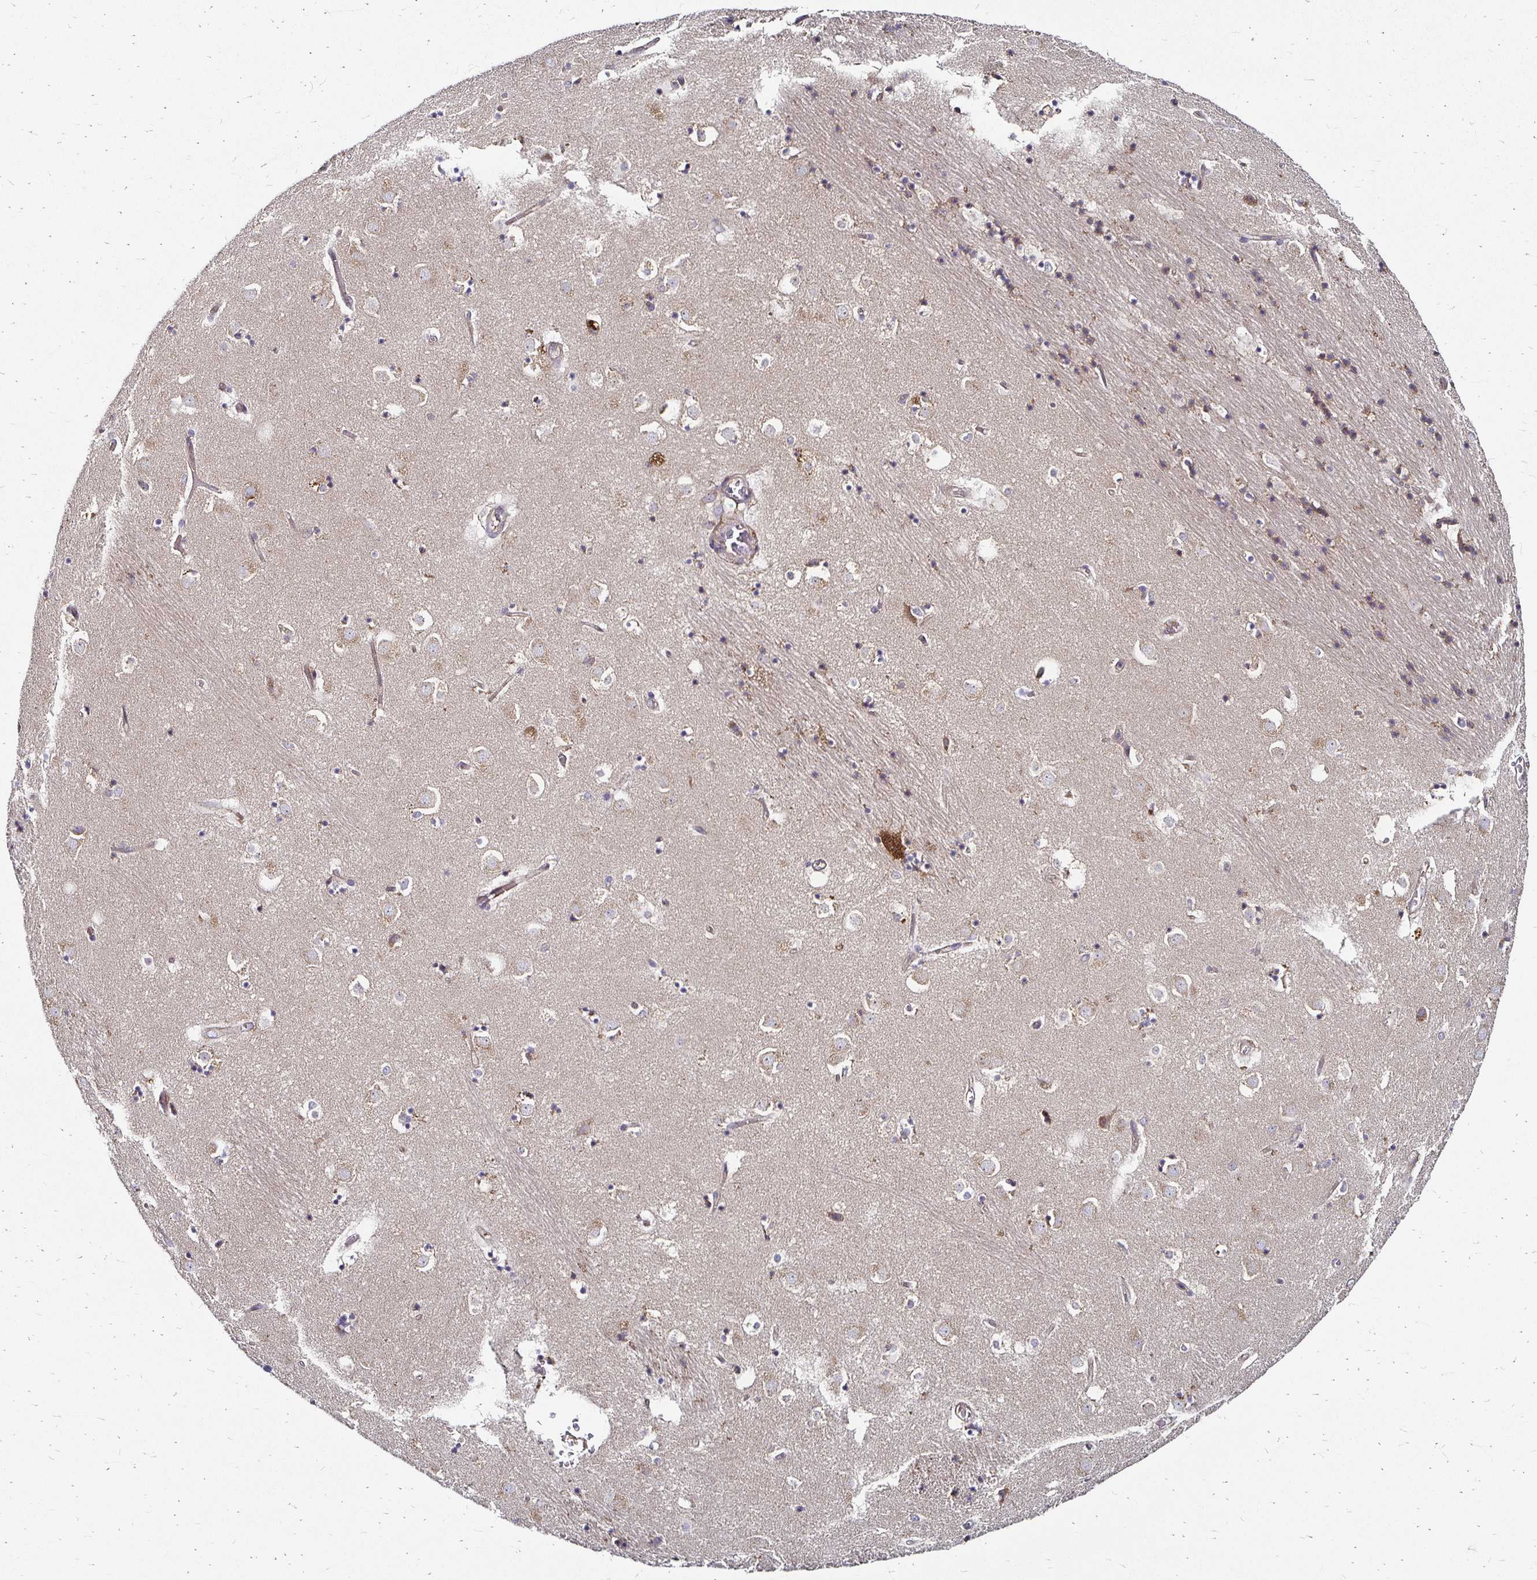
{"staining": {"intensity": "weak", "quantity": "<25%", "location": "cytoplasmic/membranous"}, "tissue": "caudate", "cell_type": "Glial cells", "image_type": "normal", "snomed": [{"axis": "morphology", "description": "Normal tissue, NOS"}, {"axis": "topography", "description": "Lateral ventricle wall"}], "caption": "Immunohistochemistry histopathology image of unremarkable caudate: caudate stained with DAB (3,3'-diaminobenzidine) demonstrates no significant protein staining in glial cells.", "gene": "NCSTN", "patient": {"sex": "male", "age": 58}}